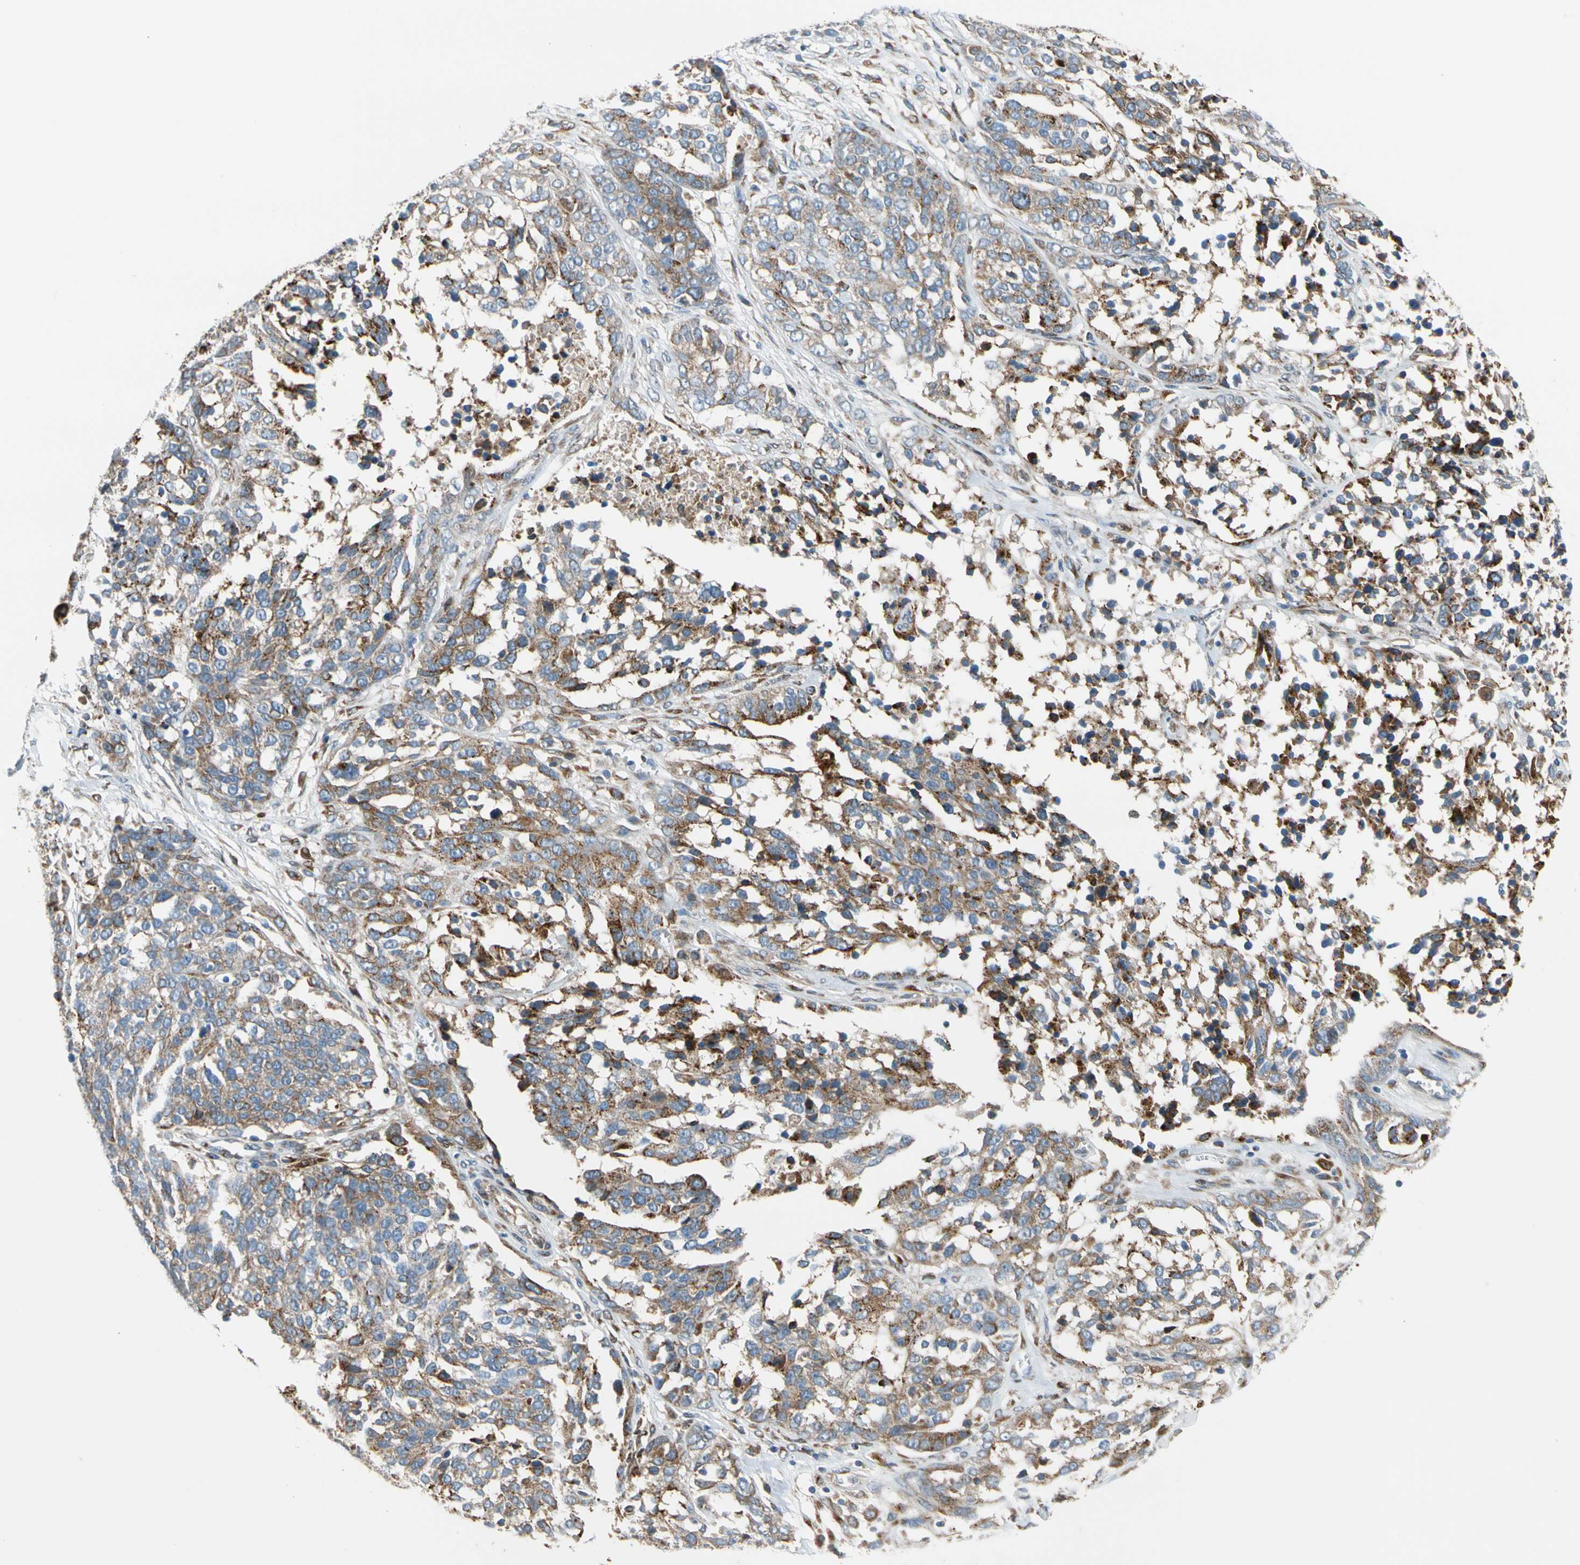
{"staining": {"intensity": "moderate", "quantity": "25%-75%", "location": "cytoplasmic/membranous"}, "tissue": "ovarian cancer", "cell_type": "Tumor cells", "image_type": "cancer", "snomed": [{"axis": "morphology", "description": "Cystadenocarcinoma, serous, NOS"}, {"axis": "topography", "description": "Ovary"}], "caption": "The photomicrograph exhibits staining of serous cystadenocarcinoma (ovarian), revealing moderate cytoplasmic/membranous protein staining (brown color) within tumor cells.", "gene": "NUCB1", "patient": {"sex": "female", "age": 44}}